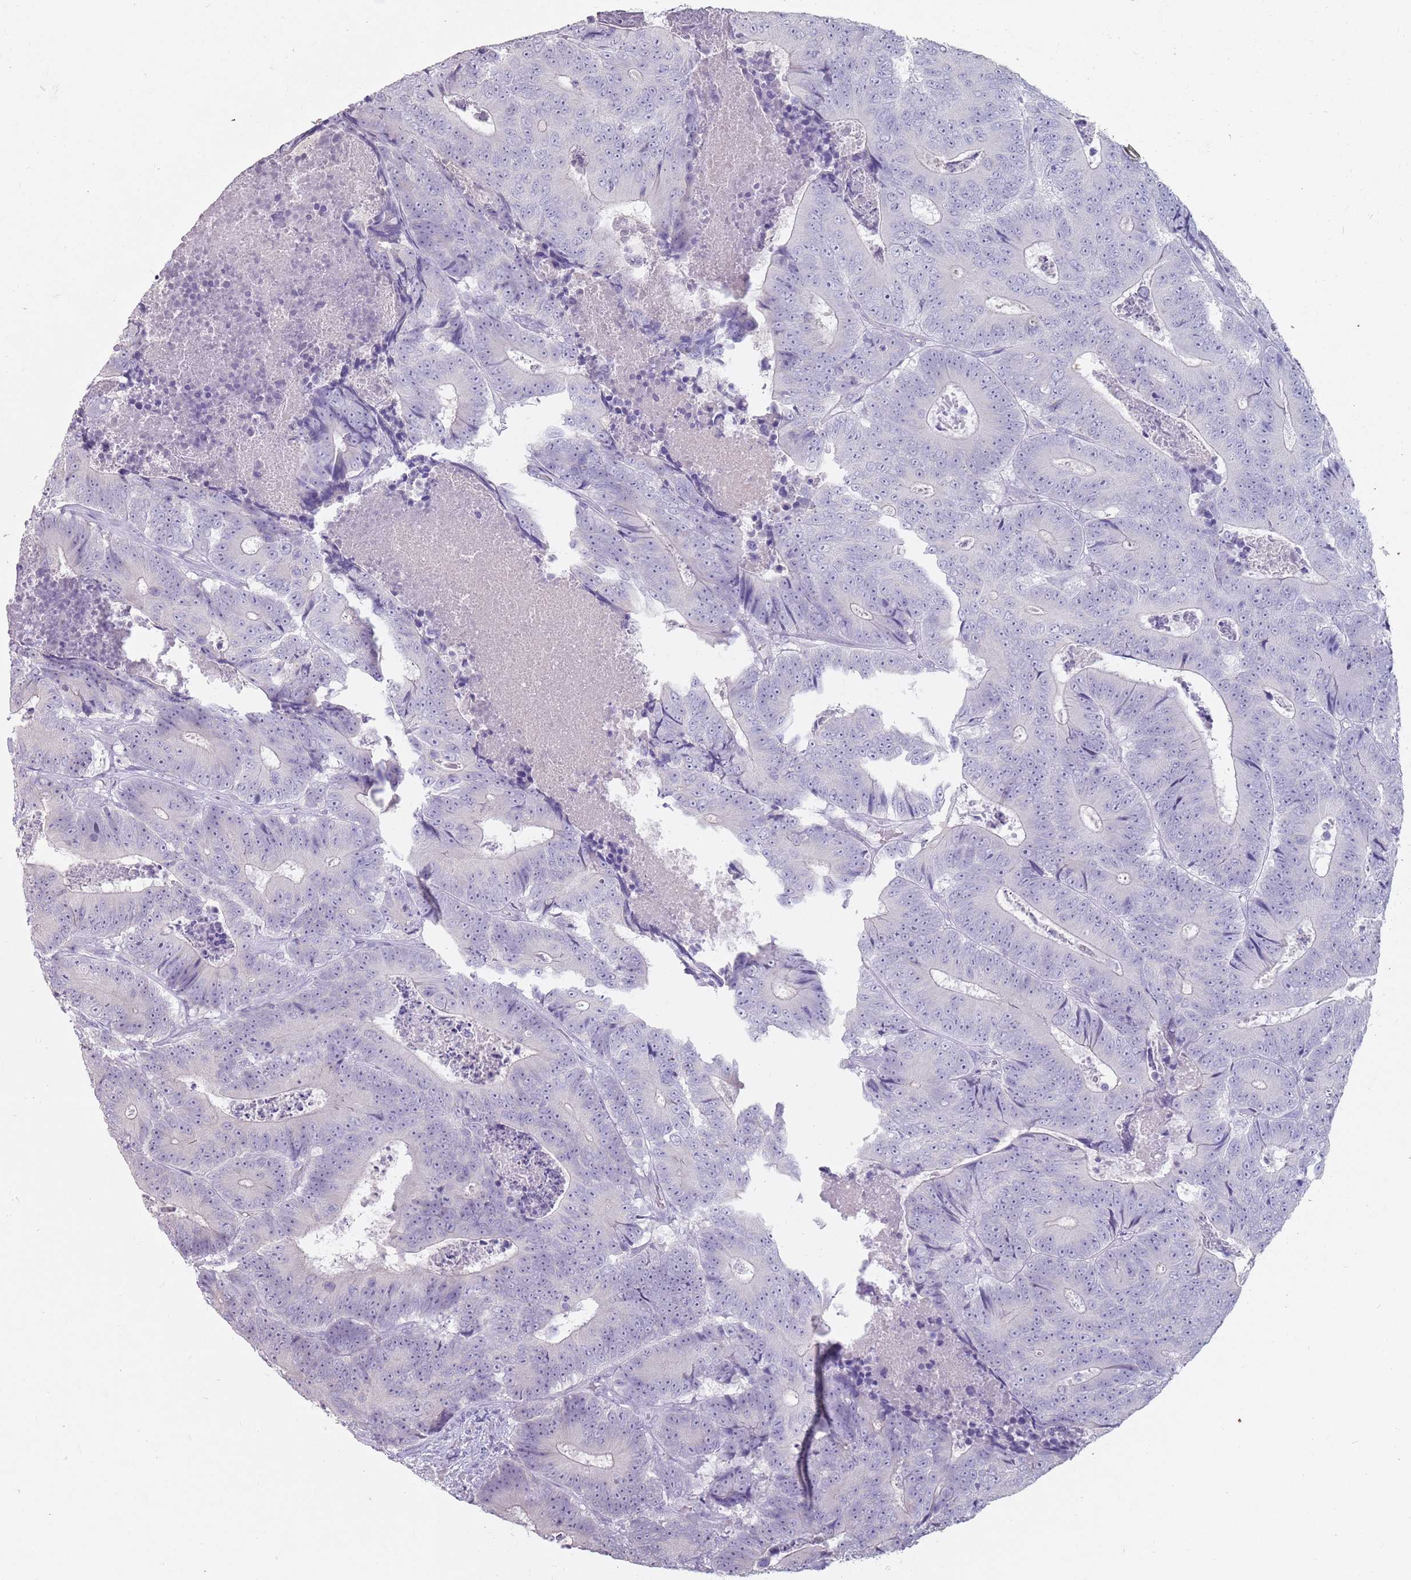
{"staining": {"intensity": "negative", "quantity": "none", "location": "none"}, "tissue": "colorectal cancer", "cell_type": "Tumor cells", "image_type": "cancer", "snomed": [{"axis": "morphology", "description": "Adenocarcinoma, NOS"}, {"axis": "topography", "description": "Colon"}], "caption": "Tumor cells show no significant staining in colorectal cancer.", "gene": "STYK1", "patient": {"sex": "male", "age": 83}}